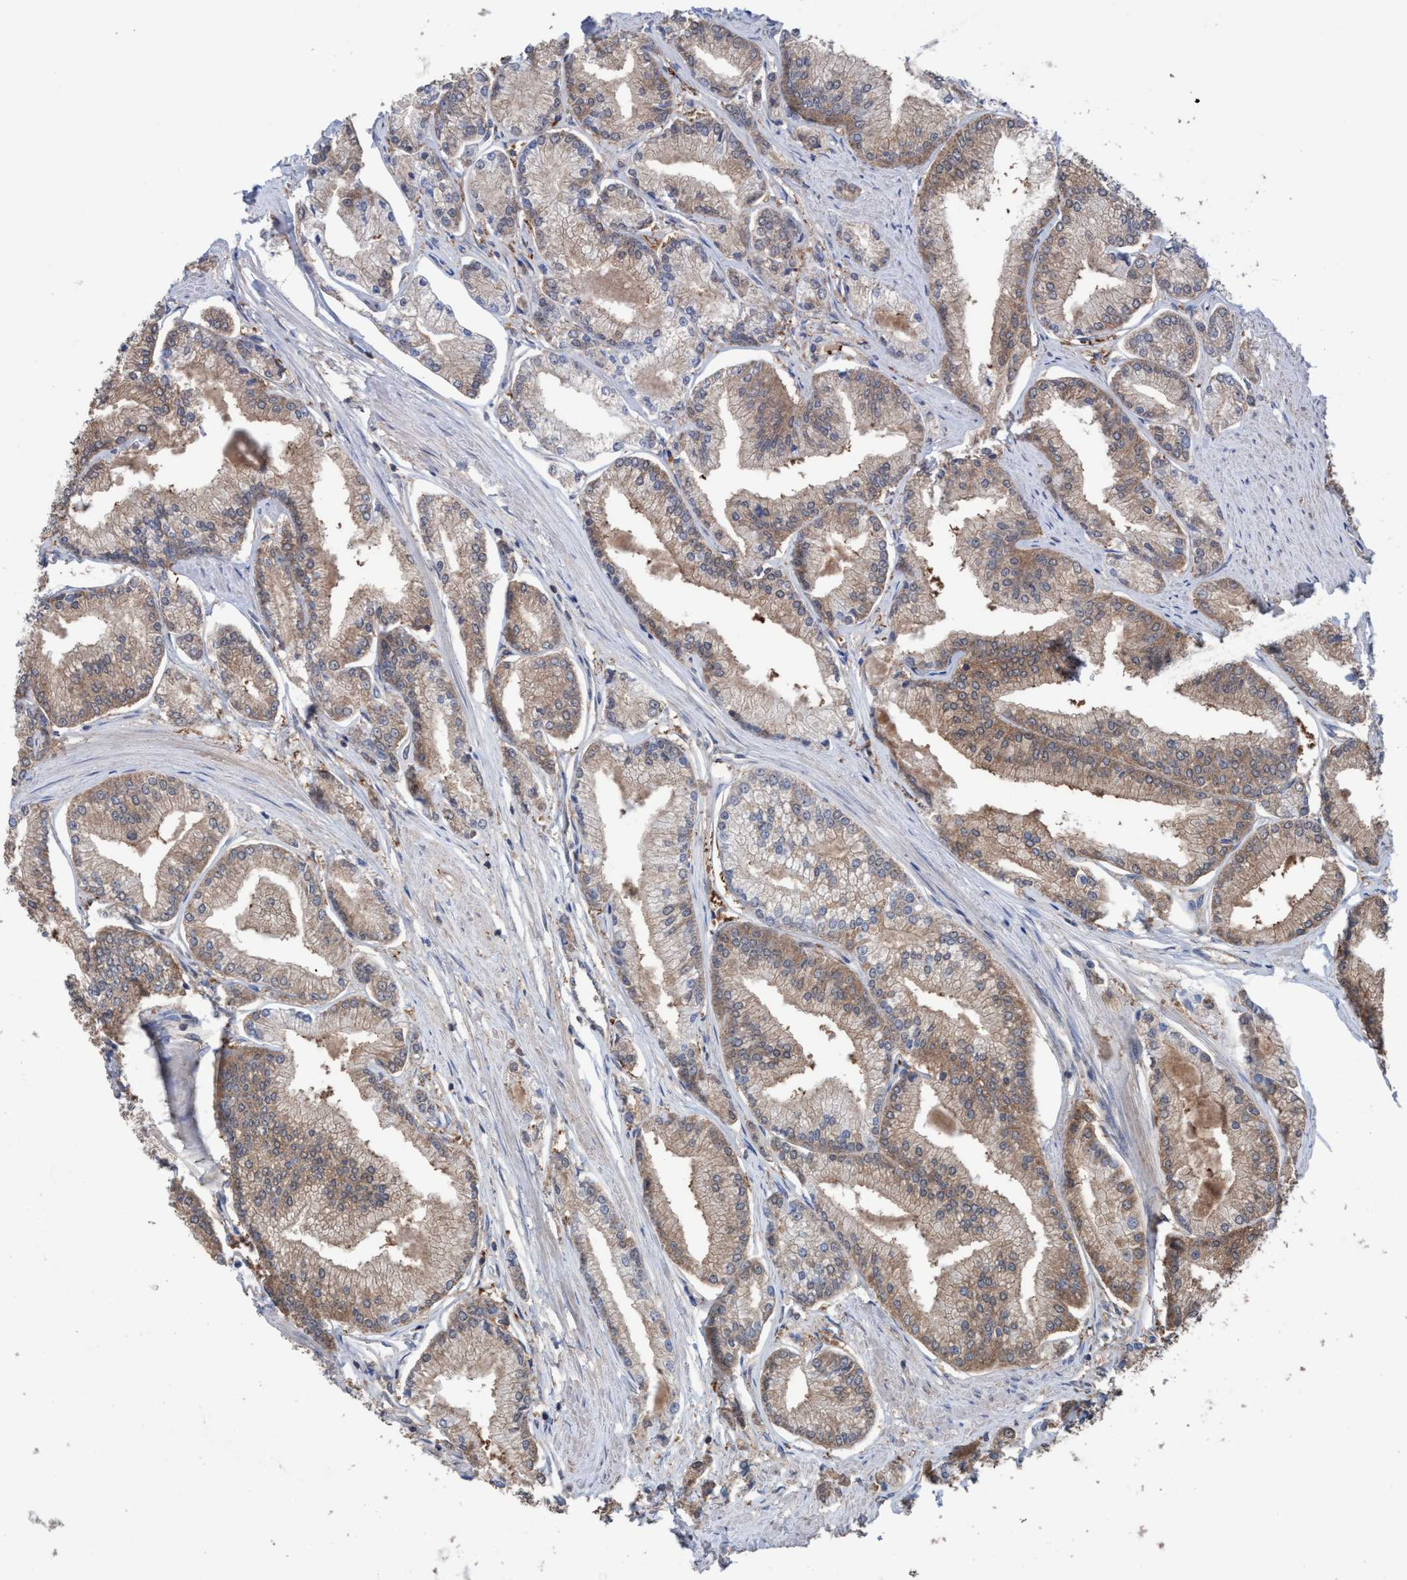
{"staining": {"intensity": "weak", "quantity": ">75%", "location": "cytoplasmic/membranous"}, "tissue": "prostate cancer", "cell_type": "Tumor cells", "image_type": "cancer", "snomed": [{"axis": "morphology", "description": "Adenocarcinoma, Low grade"}, {"axis": "topography", "description": "Prostate"}], "caption": "Immunohistochemical staining of human prostate cancer exhibits low levels of weak cytoplasmic/membranous protein staining in approximately >75% of tumor cells.", "gene": "GLOD4", "patient": {"sex": "male", "age": 52}}